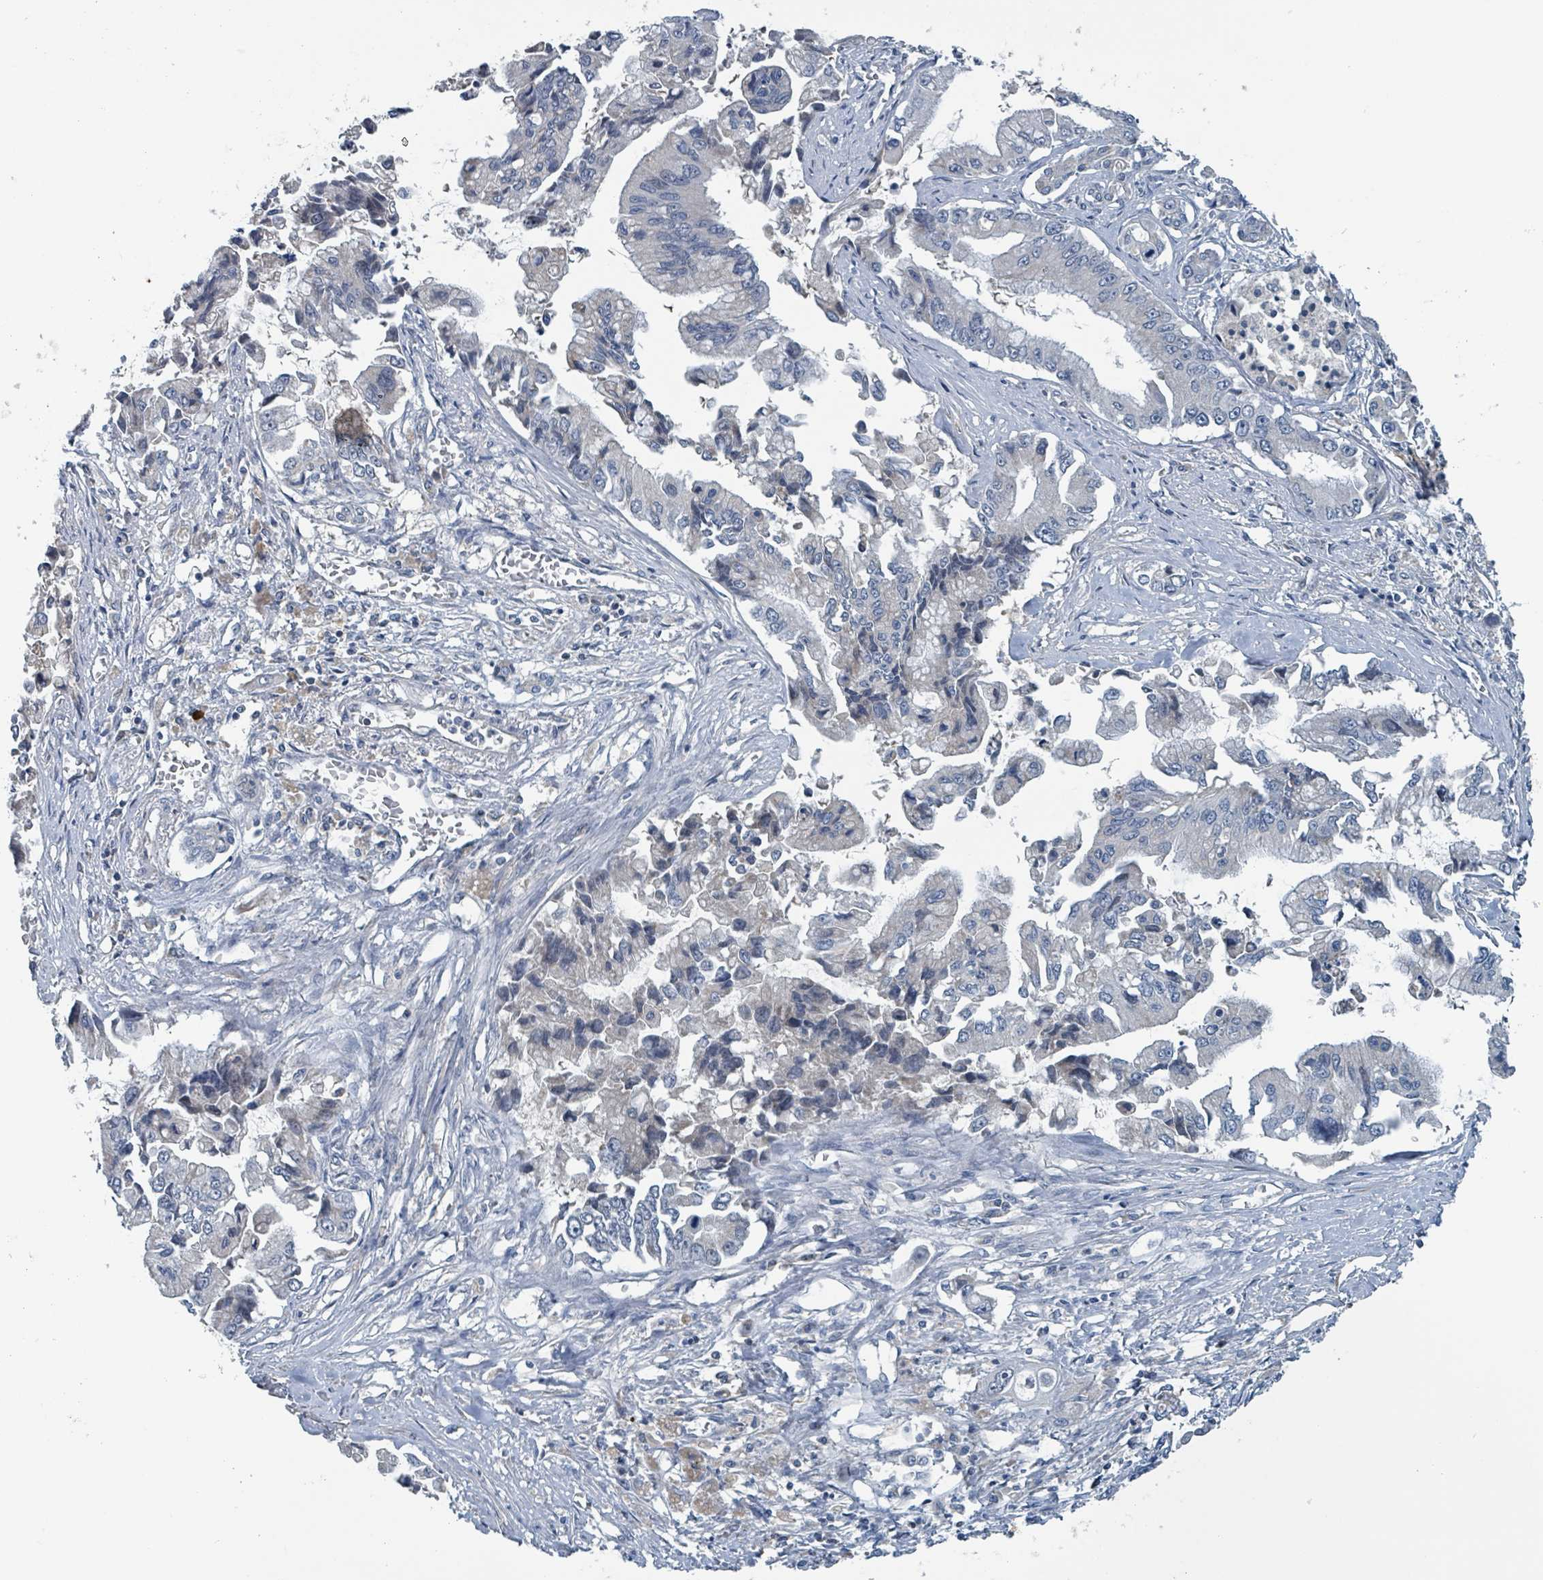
{"staining": {"intensity": "negative", "quantity": "none", "location": "none"}, "tissue": "pancreatic cancer", "cell_type": "Tumor cells", "image_type": "cancer", "snomed": [{"axis": "morphology", "description": "Adenocarcinoma, NOS"}, {"axis": "topography", "description": "Pancreas"}], "caption": "This is an IHC photomicrograph of pancreatic cancer (adenocarcinoma). There is no expression in tumor cells.", "gene": "ACBD4", "patient": {"sex": "male", "age": 84}}